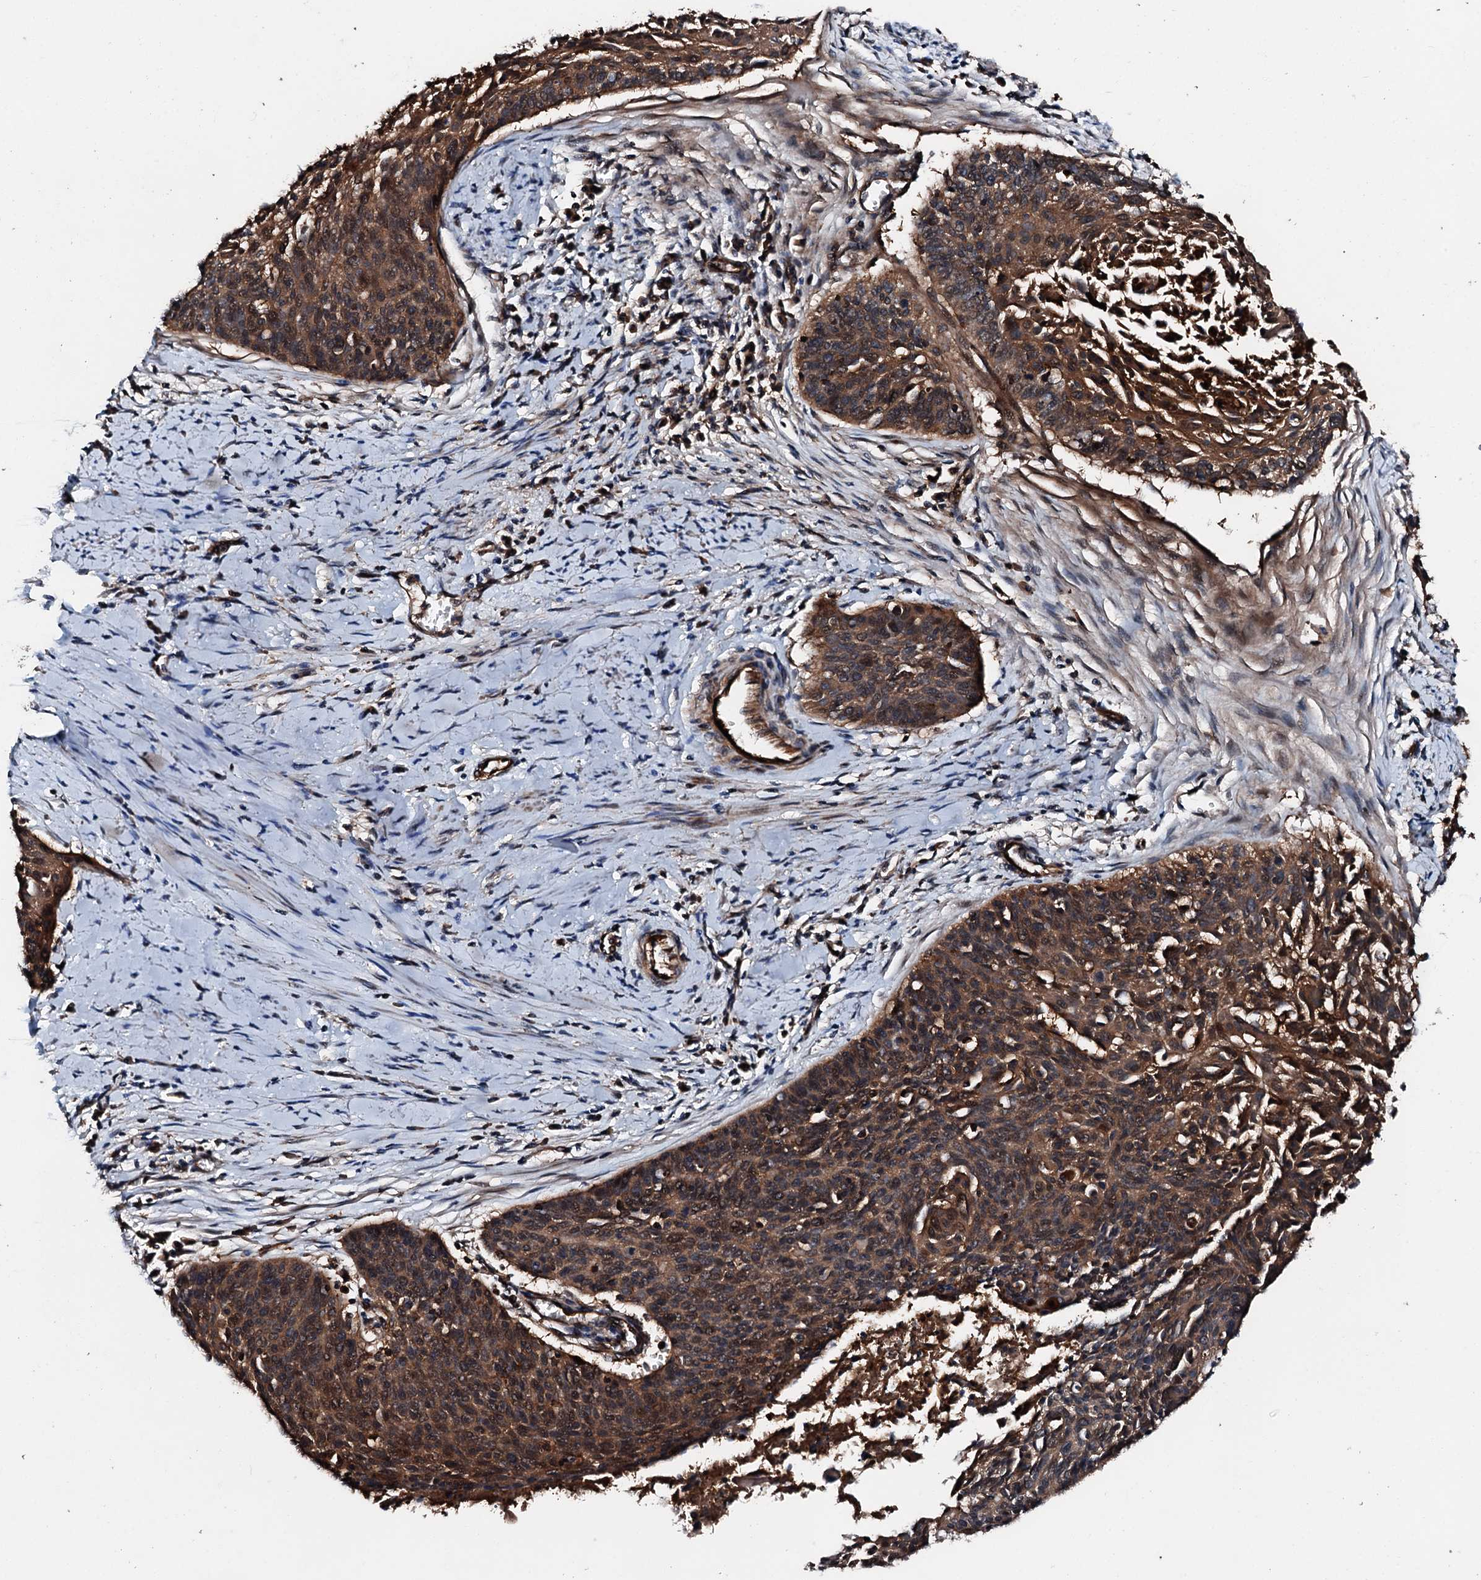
{"staining": {"intensity": "moderate", "quantity": ">75%", "location": "cytoplasmic/membranous"}, "tissue": "cervical cancer", "cell_type": "Tumor cells", "image_type": "cancer", "snomed": [{"axis": "morphology", "description": "Squamous cell carcinoma, NOS"}, {"axis": "topography", "description": "Cervix"}], "caption": "Cervical squamous cell carcinoma tissue exhibits moderate cytoplasmic/membranous staining in about >75% of tumor cells, visualized by immunohistochemistry.", "gene": "FGD4", "patient": {"sex": "female", "age": 55}}